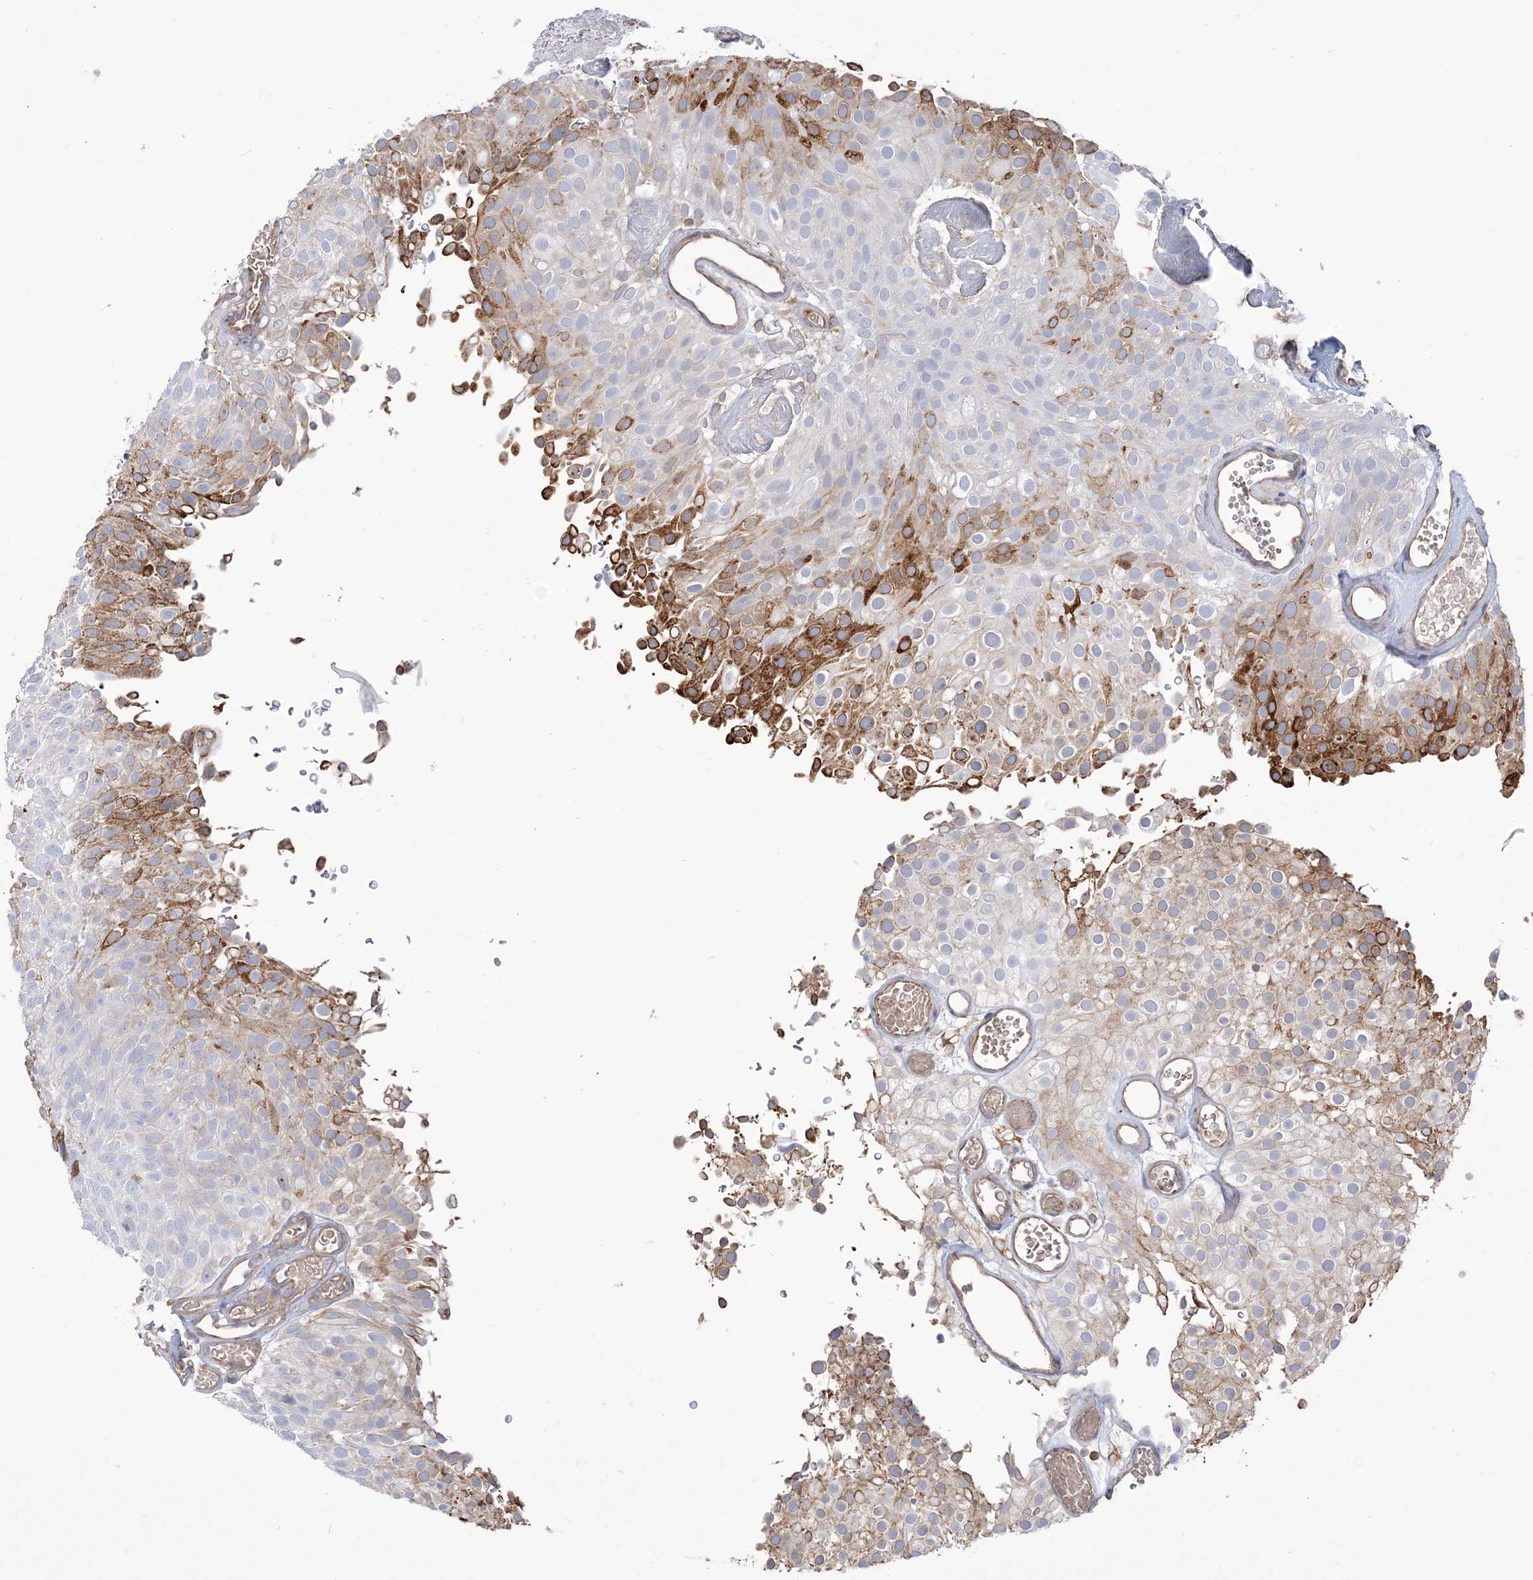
{"staining": {"intensity": "moderate", "quantity": "25%-75%", "location": "cytoplasmic/membranous"}, "tissue": "urothelial cancer", "cell_type": "Tumor cells", "image_type": "cancer", "snomed": [{"axis": "morphology", "description": "Urothelial carcinoma, Low grade"}, {"axis": "topography", "description": "Urinary bladder"}], "caption": "Urothelial cancer stained for a protein (brown) exhibits moderate cytoplasmic/membranous positive staining in about 25%-75% of tumor cells.", "gene": "ZNF821", "patient": {"sex": "male", "age": 78}}